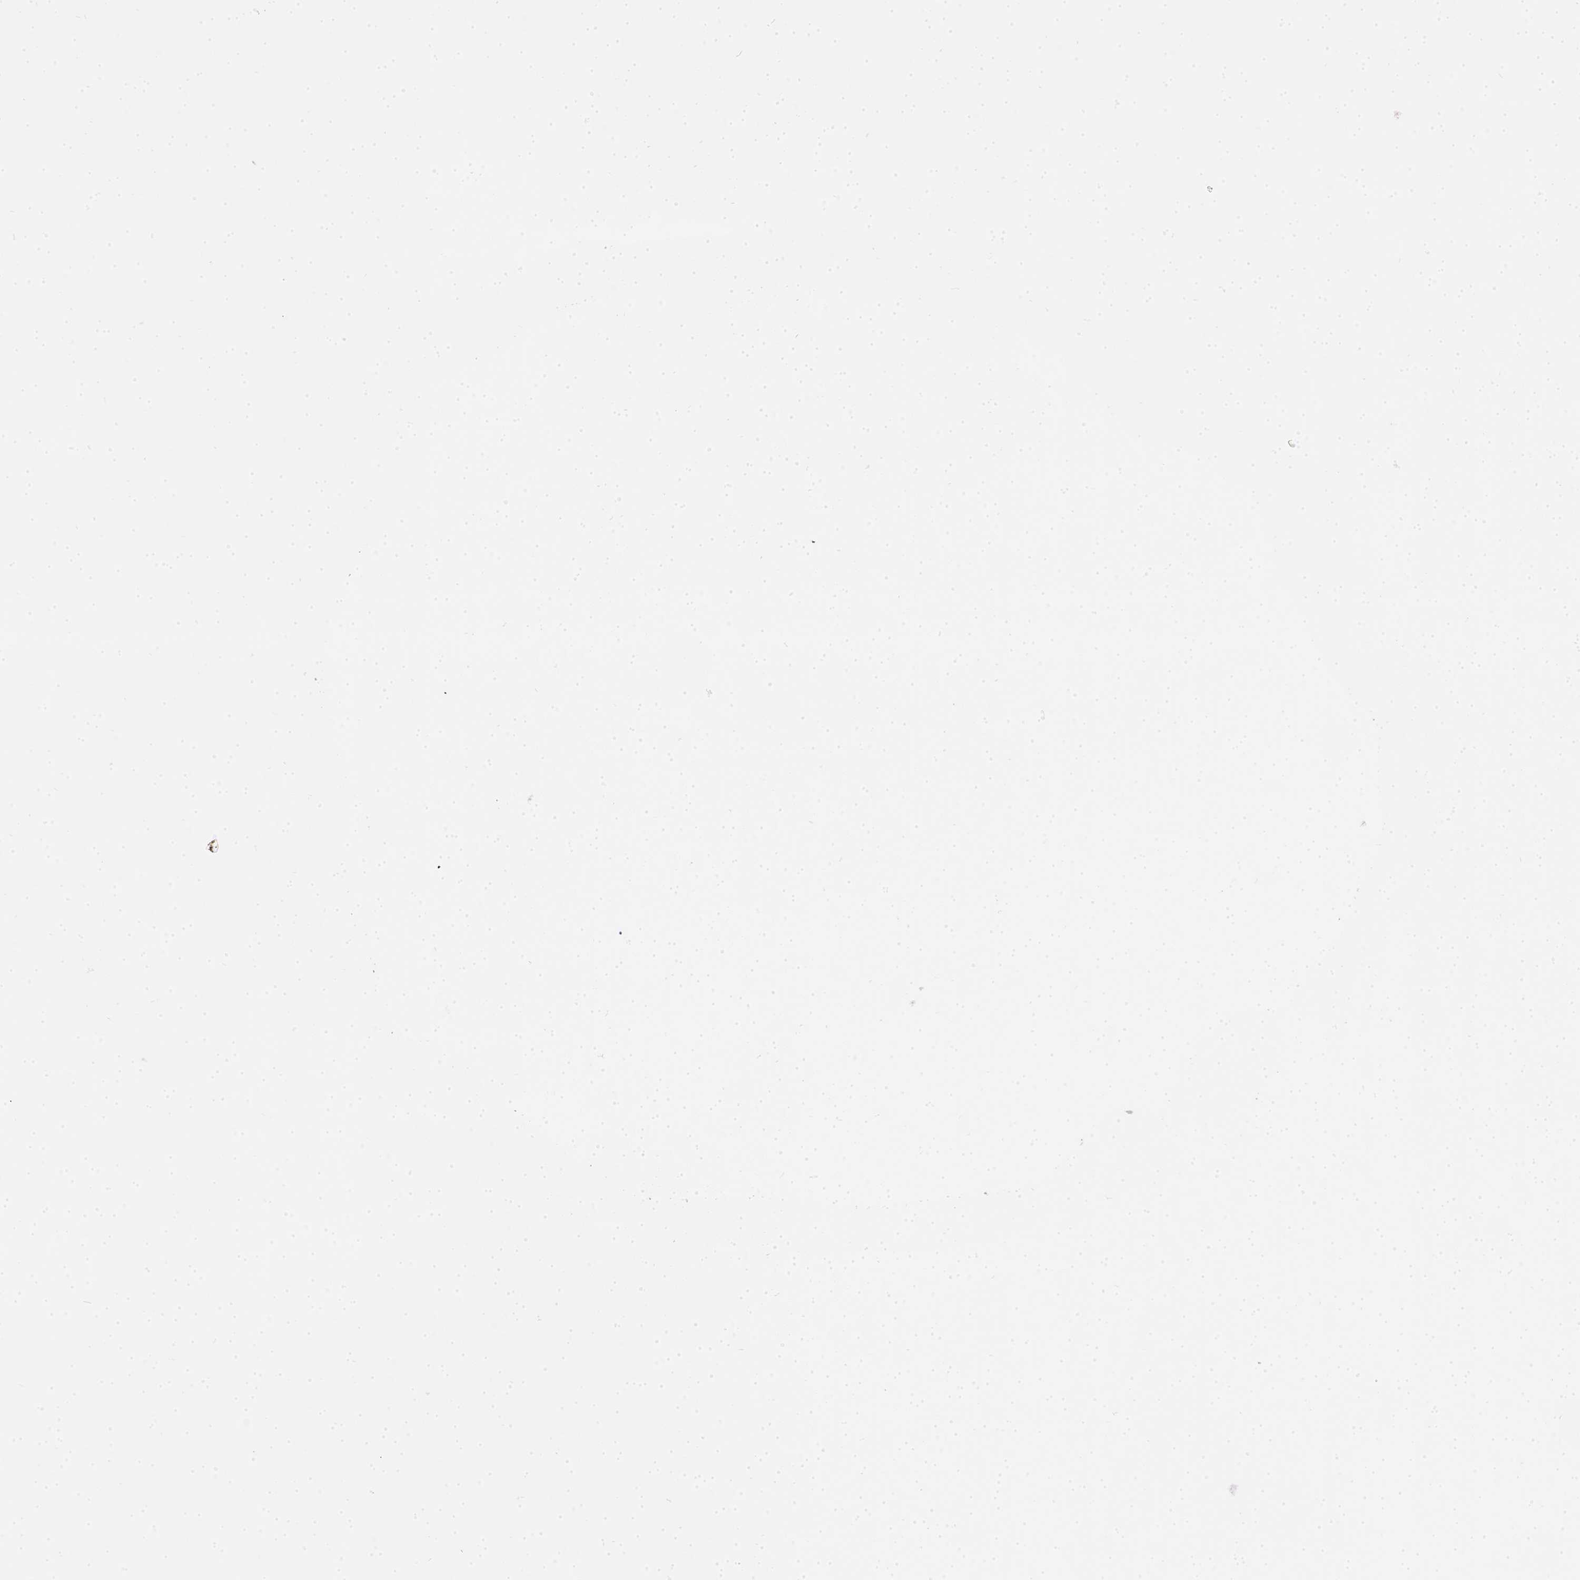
{"staining": {"intensity": "negative", "quantity": "none", "location": "none"}, "tissue": "endometrial cancer", "cell_type": "Tumor cells", "image_type": "cancer", "snomed": [{"axis": "morphology", "description": "Adenocarcinoma, NOS"}, {"axis": "topography", "description": "Endometrium"}], "caption": "Tumor cells show no significant protein staining in adenocarcinoma (endometrial). Brightfield microscopy of IHC stained with DAB (brown) and hematoxylin (blue), captured at high magnification.", "gene": "ITGAX", "patient": {"sex": "female", "age": 57}}